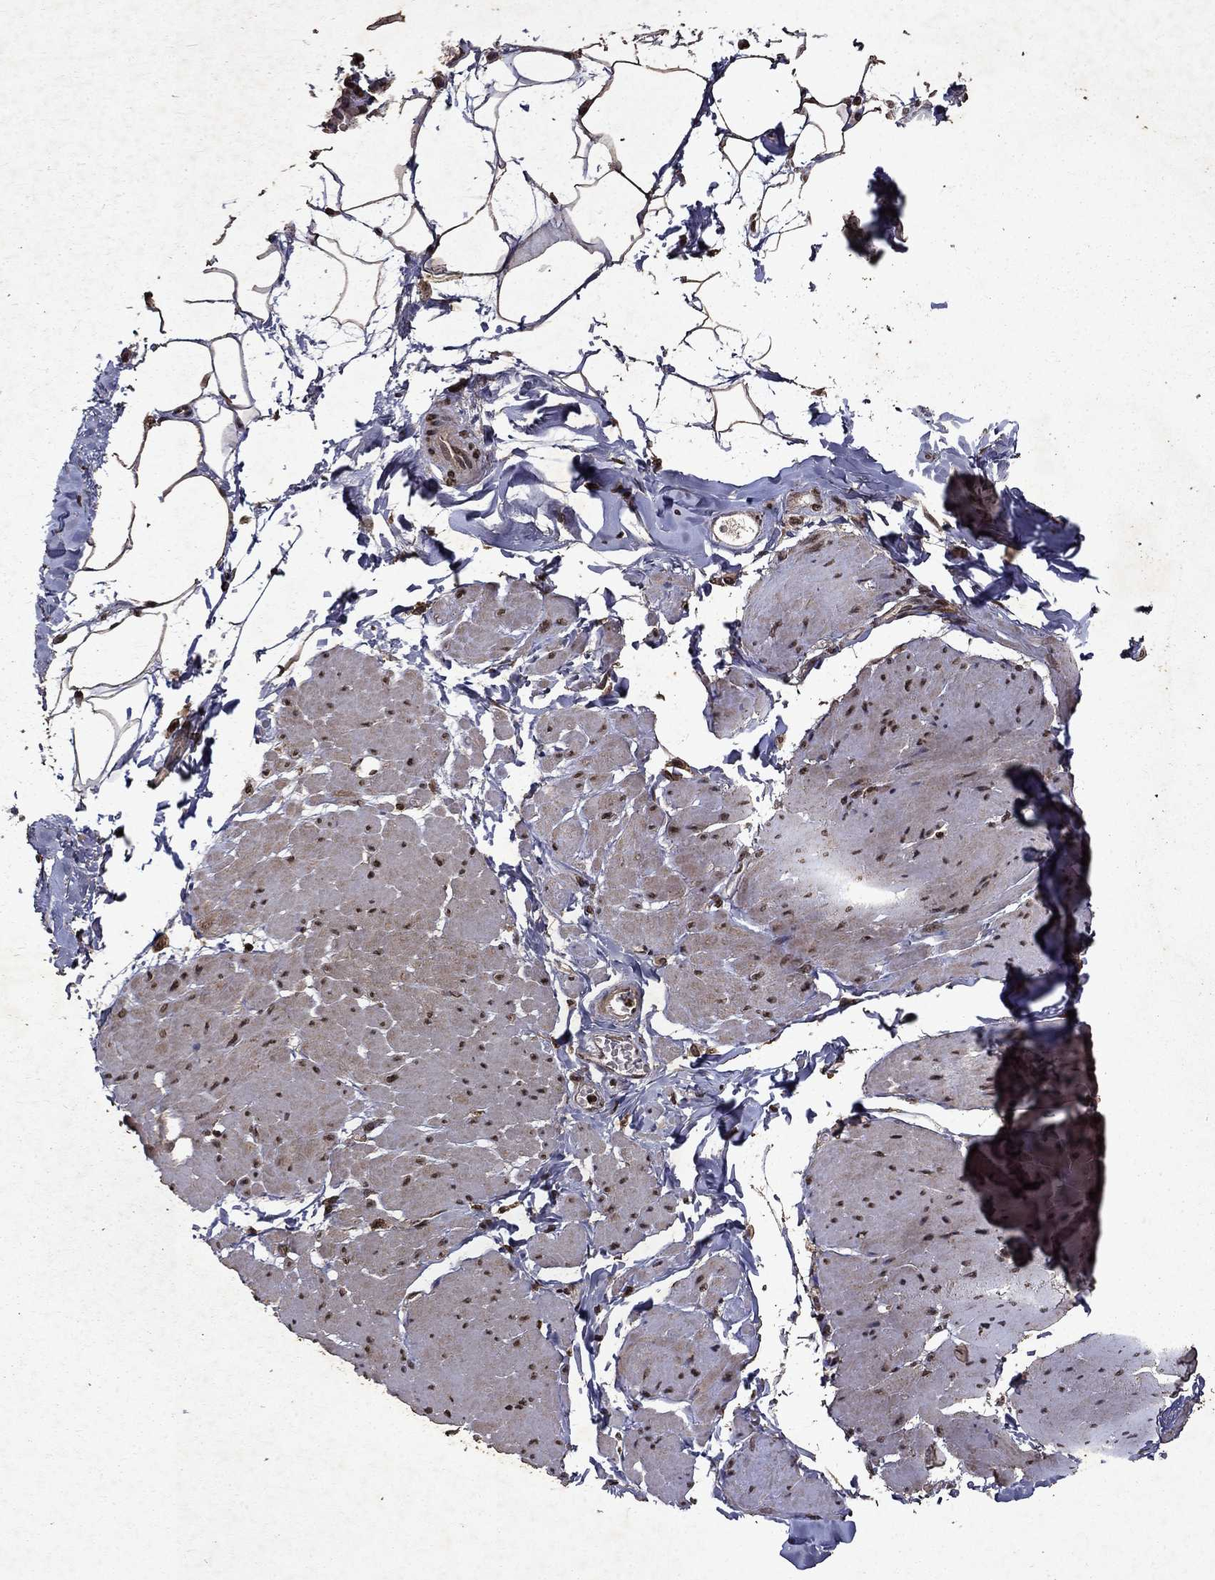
{"staining": {"intensity": "moderate", "quantity": ">75%", "location": "nuclear"}, "tissue": "smooth muscle", "cell_type": "Smooth muscle cells", "image_type": "normal", "snomed": [{"axis": "morphology", "description": "Normal tissue, NOS"}, {"axis": "topography", "description": "Adipose tissue"}, {"axis": "topography", "description": "Smooth muscle"}, {"axis": "topography", "description": "Peripheral nerve tissue"}], "caption": "Immunohistochemistry (IHC) photomicrograph of normal smooth muscle stained for a protein (brown), which demonstrates medium levels of moderate nuclear expression in approximately >75% of smooth muscle cells.", "gene": "PIN4", "patient": {"sex": "male", "age": 83}}